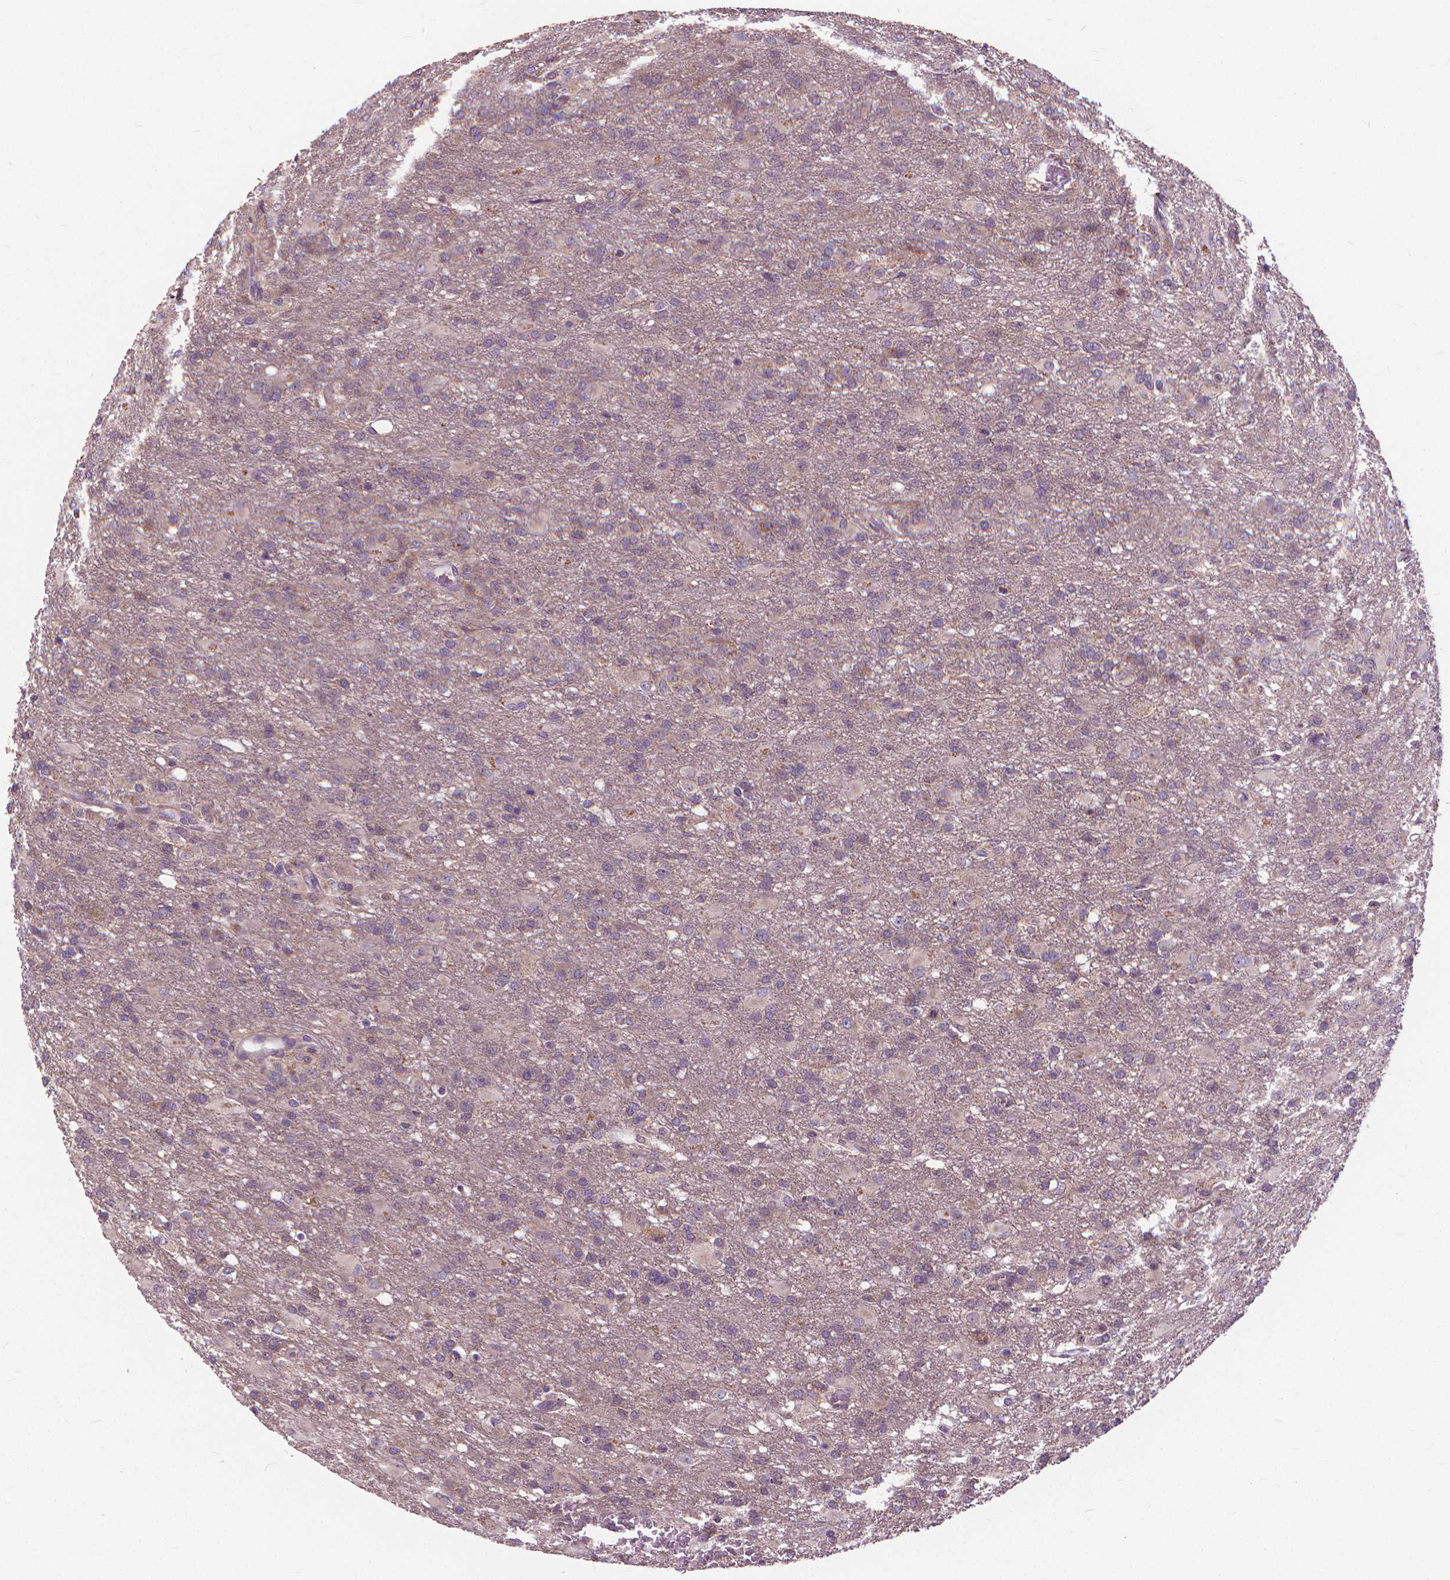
{"staining": {"intensity": "negative", "quantity": "none", "location": "none"}, "tissue": "glioma", "cell_type": "Tumor cells", "image_type": "cancer", "snomed": [{"axis": "morphology", "description": "Glioma, malignant, High grade"}, {"axis": "topography", "description": "Brain"}], "caption": "Glioma stained for a protein using immunohistochemistry reveals no staining tumor cells.", "gene": "NUDT1", "patient": {"sex": "male", "age": 68}}